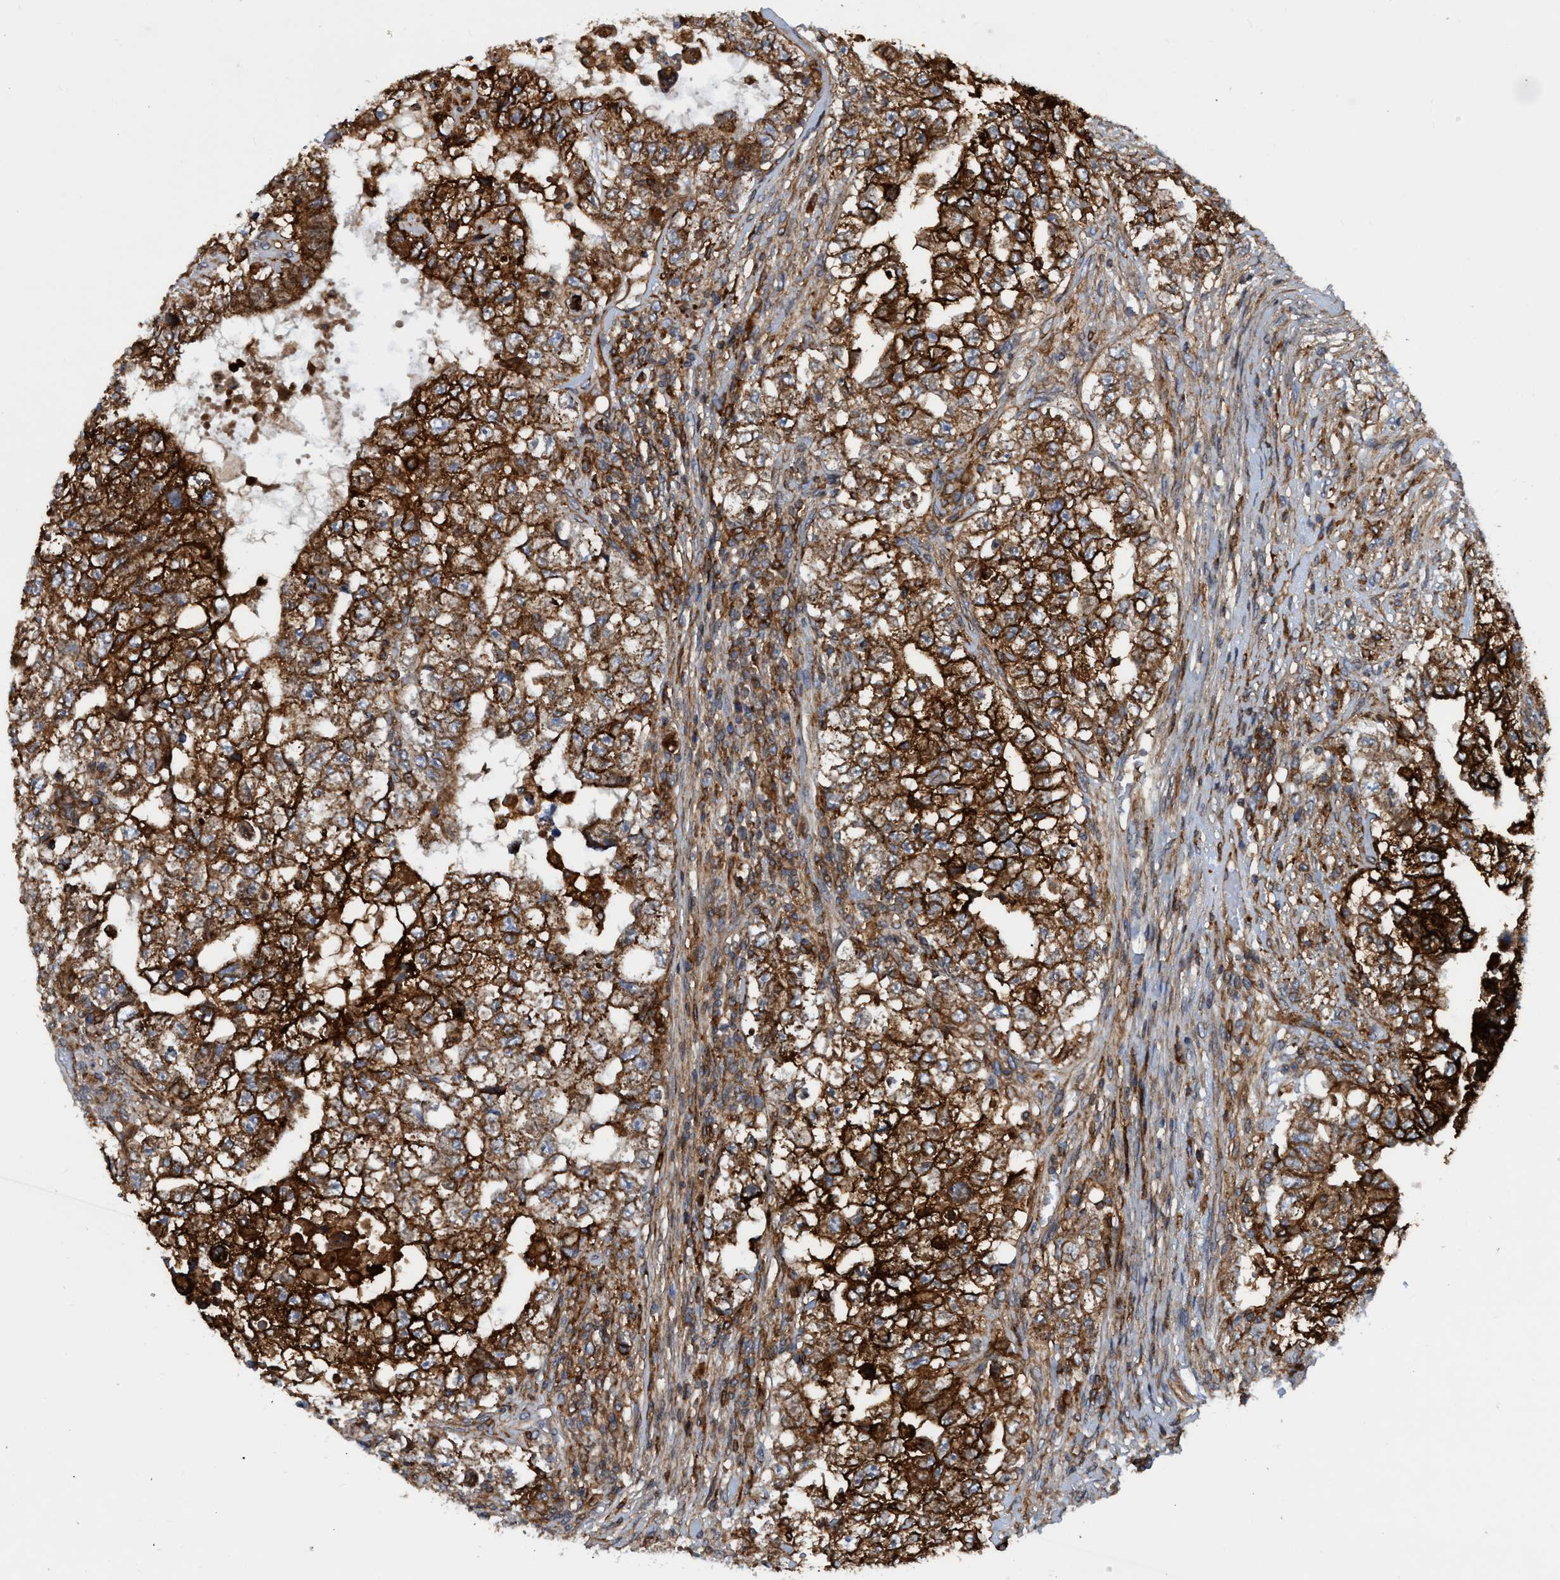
{"staining": {"intensity": "strong", "quantity": ">75%", "location": "cytoplasmic/membranous"}, "tissue": "testis cancer", "cell_type": "Tumor cells", "image_type": "cancer", "snomed": [{"axis": "morphology", "description": "Carcinoma, Embryonal, NOS"}, {"axis": "topography", "description": "Testis"}], "caption": "Immunohistochemistry micrograph of human testis embryonal carcinoma stained for a protein (brown), which demonstrates high levels of strong cytoplasmic/membranous staining in approximately >75% of tumor cells.", "gene": "SLC16A3", "patient": {"sex": "male", "age": 36}}